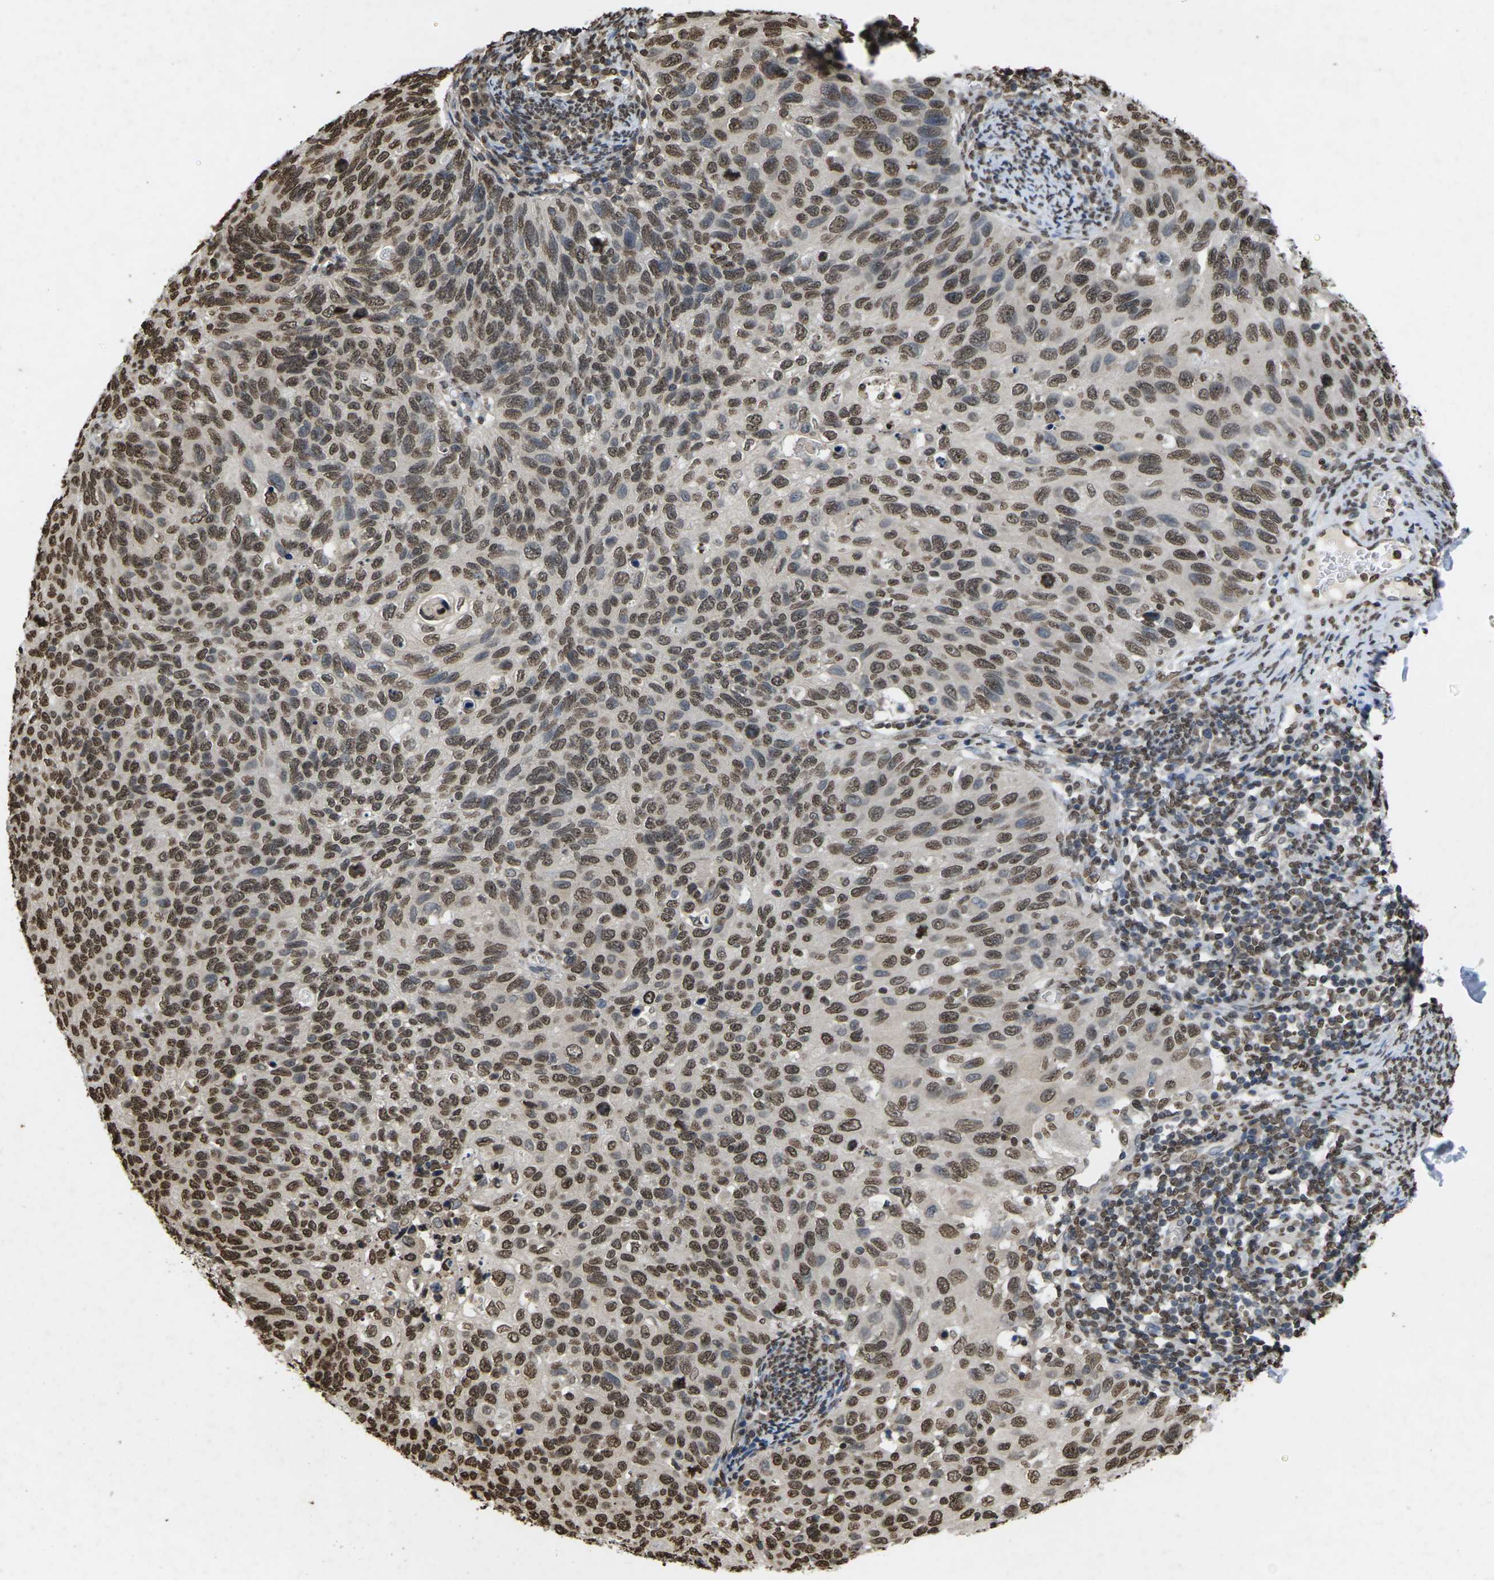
{"staining": {"intensity": "strong", "quantity": ">75%", "location": "nuclear"}, "tissue": "cervical cancer", "cell_type": "Tumor cells", "image_type": "cancer", "snomed": [{"axis": "morphology", "description": "Squamous cell carcinoma, NOS"}, {"axis": "topography", "description": "Cervix"}], "caption": "High-magnification brightfield microscopy of cervical cancer (squamous cell carcinoma) stained with DAB (brown) and counterstained with hematoxylin (blue). tumor cells exhibit strong nuclear expression is appreciated in approximately>75% of cells.", "gene": "EMSY", "patient": {"sex": "female", "age": 70}}